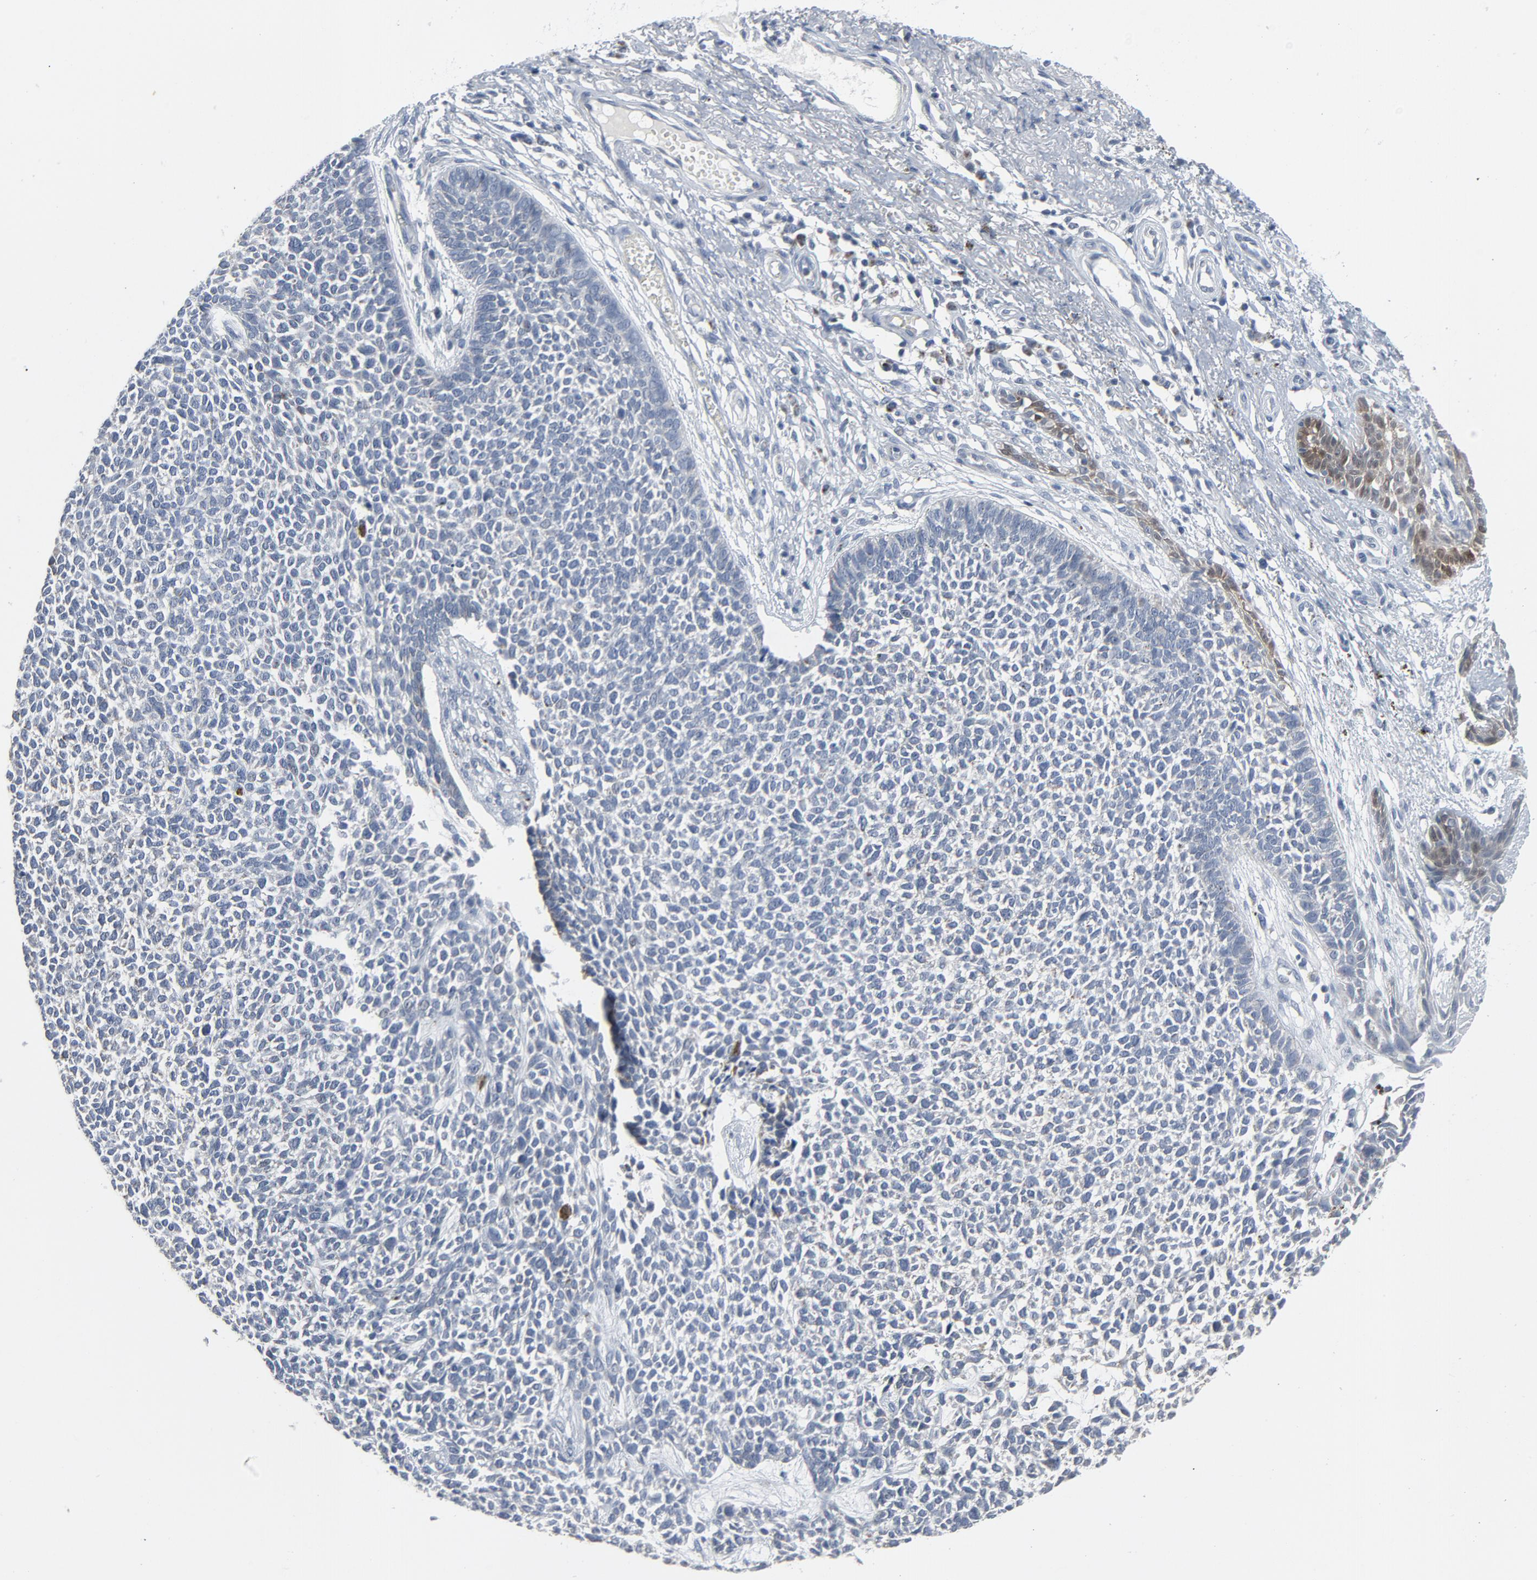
{"staining": {"intensity": "negative", "quantity": "none", "location": "none"}, "tissue": "skin cancer", "cell_type": "Tumor cells", "image_type": "cancer", "snomed": [{"axis": "morphology", "description": "Basal cell carcinoma"}, {"axis": "topography", "description": "Skin"}], "caption": "Human basal cell carcinoma (skin) stained for a protein using IHC reveals no positivity in tumor cells.", "gene": "GPX2", "patient": {"sex": "female", "age": 84}}